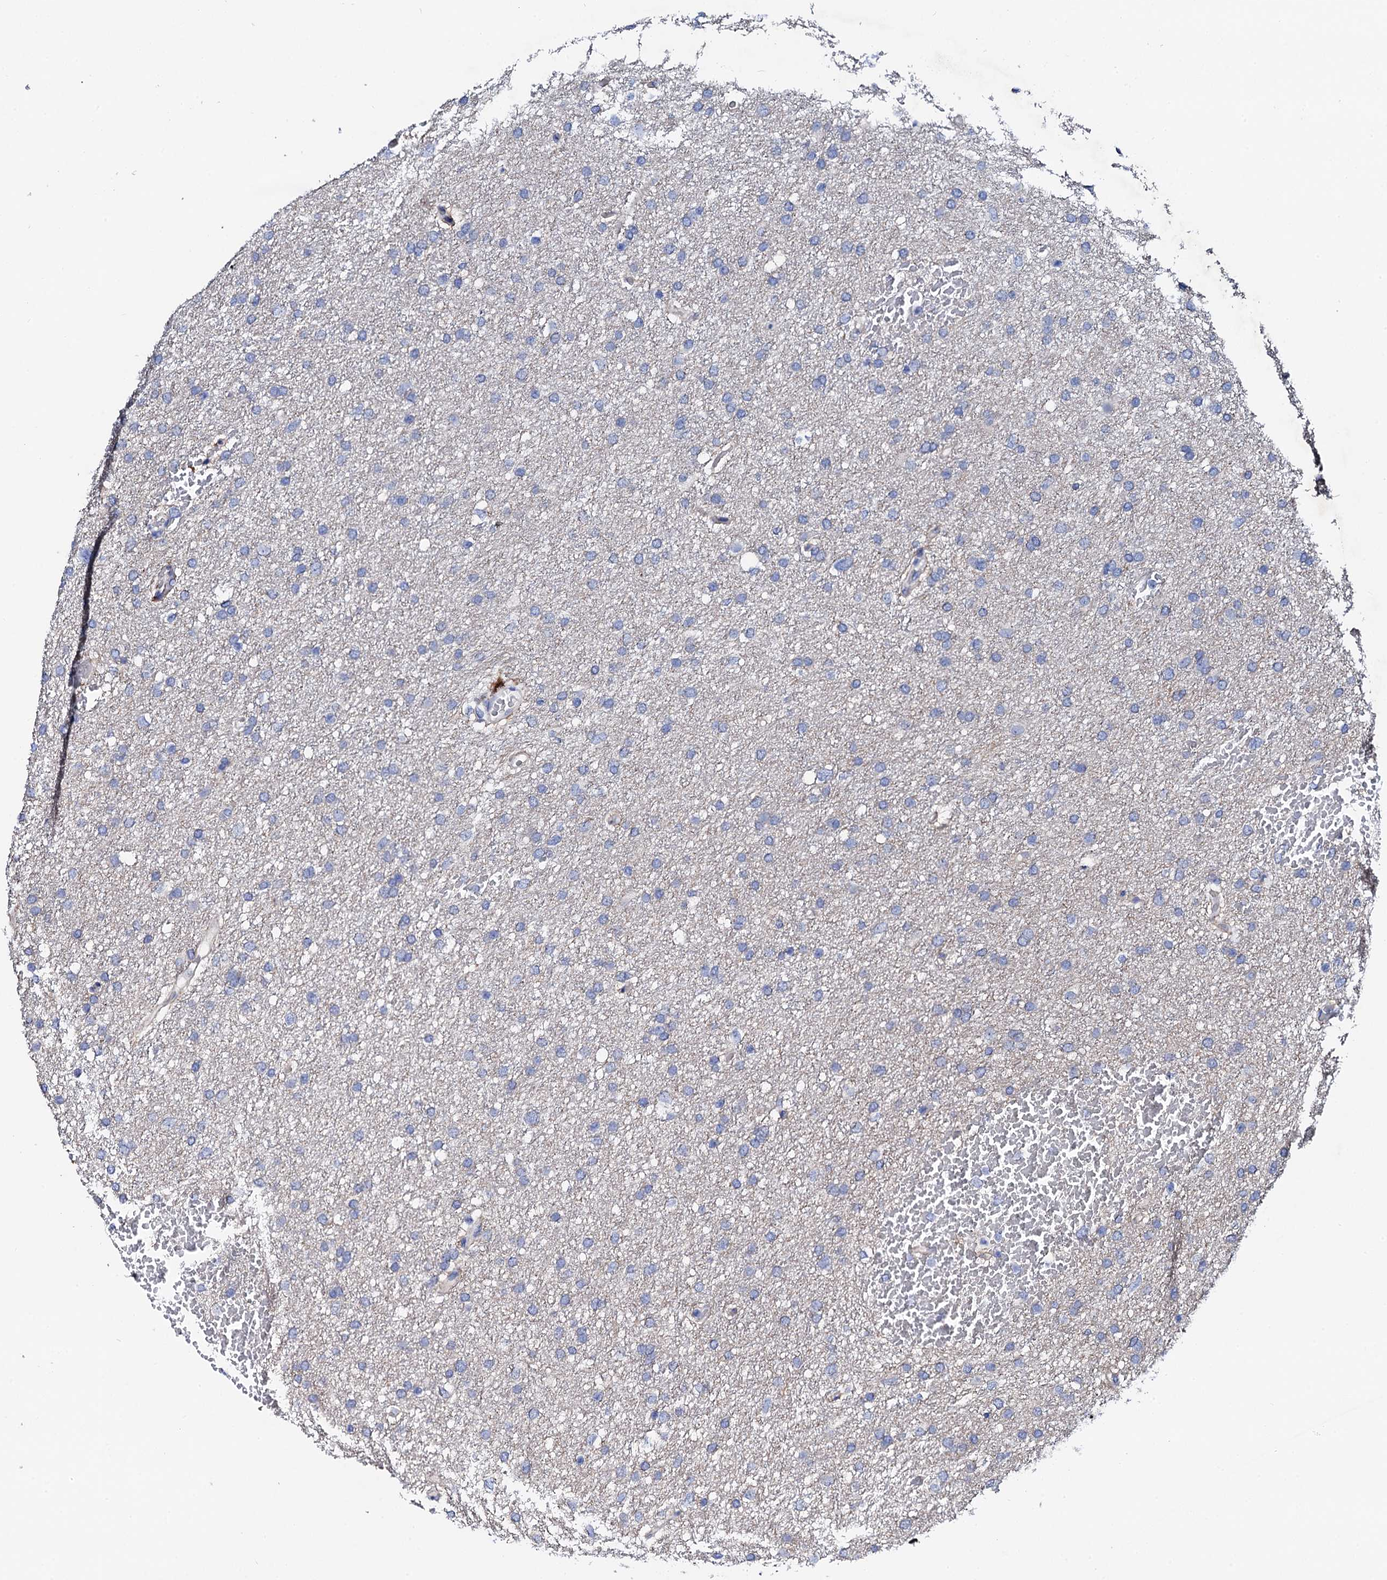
{"staining": {"intensity": "negative", "quantity": "none", "location": "none"}, "tissue": "glioma", "cell_type": "Tumor cells", "image_type": "cancer", "snomed": [{"axis": "morphology", "description": "Glioma, malignant, High grade"}, {"axis": "topography", "description": "Cerebral cortex"}], "caption": "Malignant glioma (high-grade) was stained to show a protein in brown. There is no significant positivity in tumor cells.", "gene": "TRDN", "patient": {"sex": "female", "age": 36}}